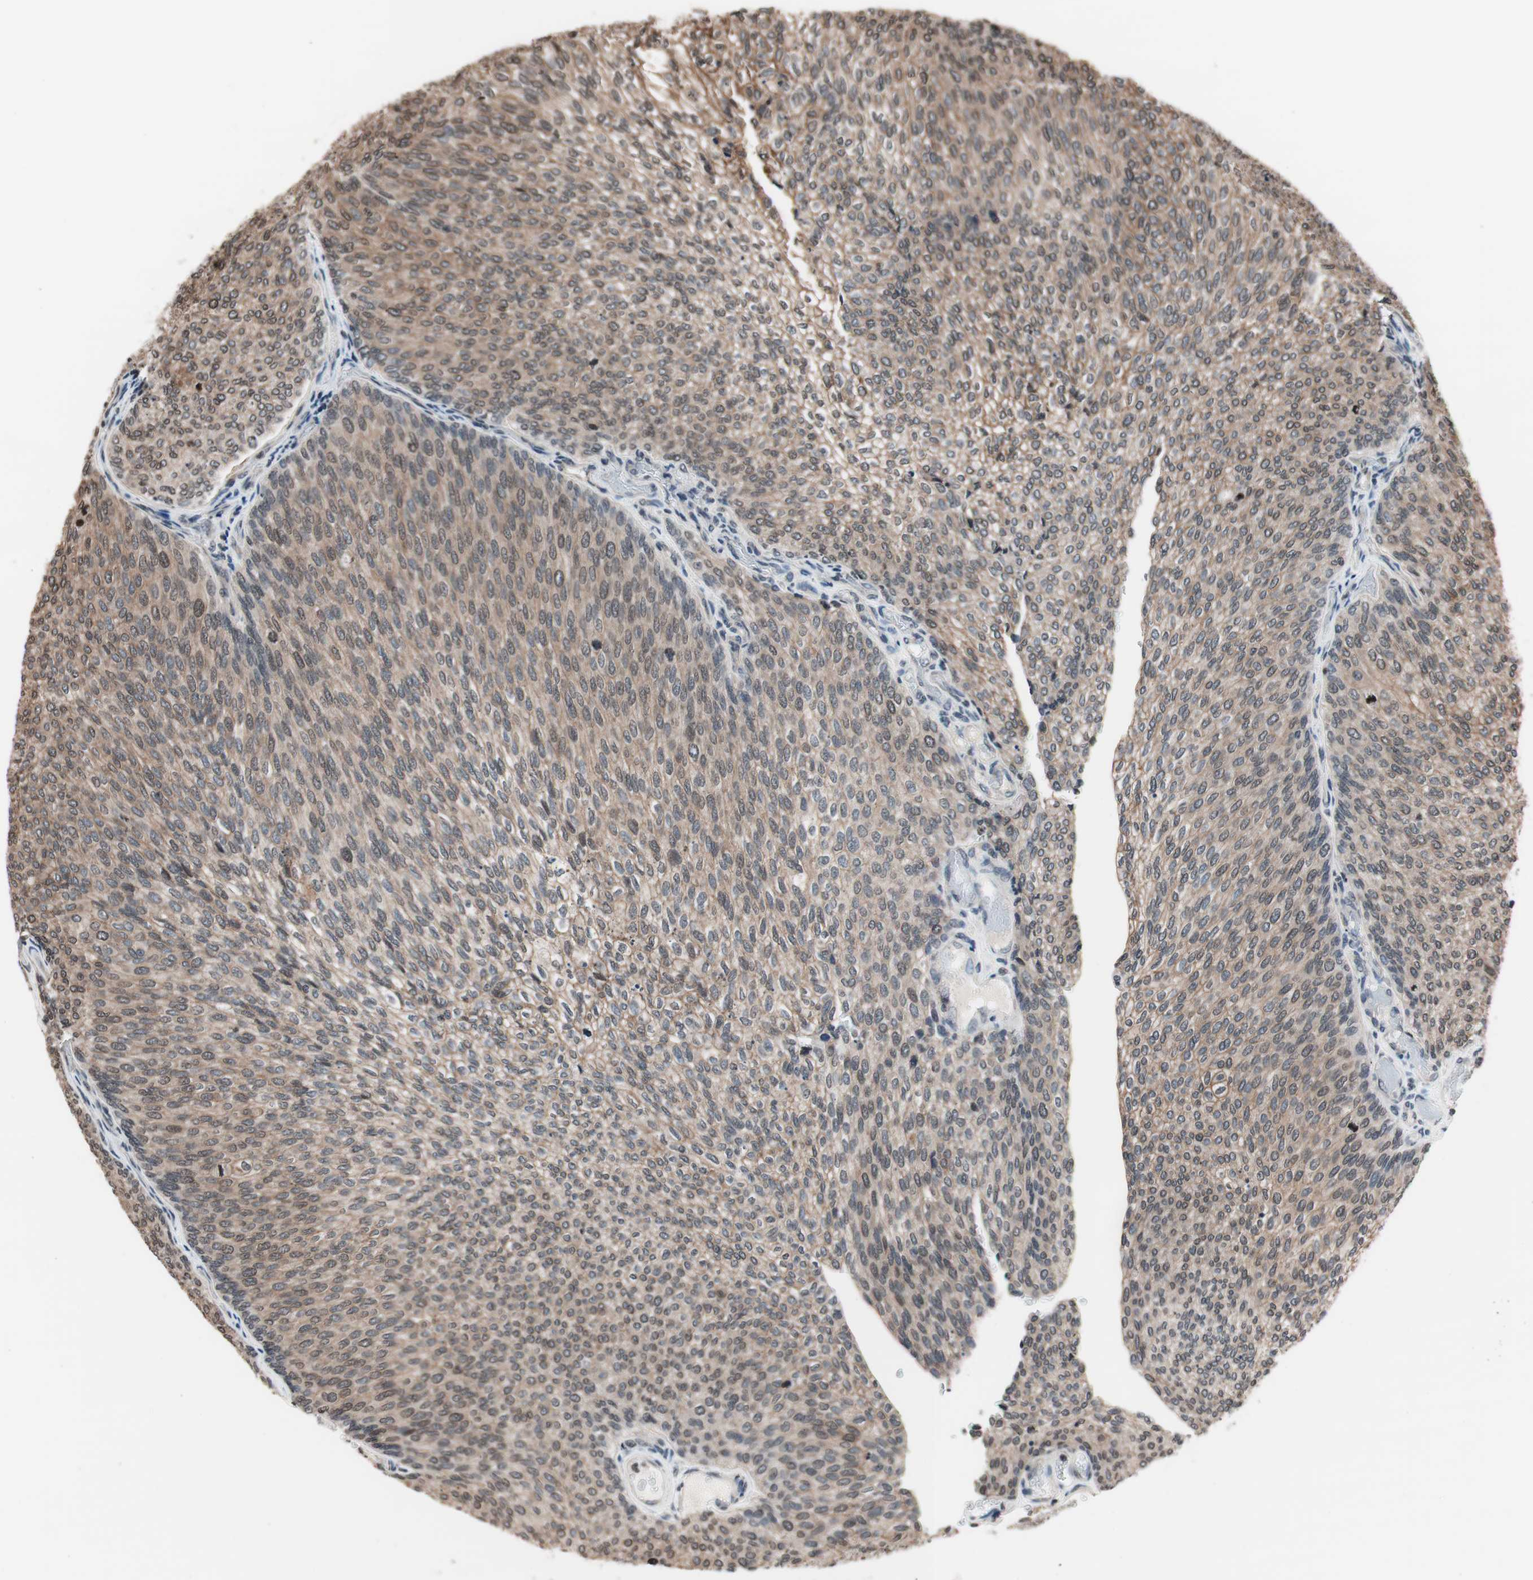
{"staining": {"intensity": "weak", "quantity": ">75%", "location": "cytoplasmic/membranous"}, "tissue": "urothelial cancer", "cell_type": "Tumor cells", "image_type": "cancer", "snomed": [{"axis": "morphology", "description": "Urothelial carcinoma, Low grade"}, {"axis": "topography", "description": "Urinary bladder"}], "caption": "Protein expression analysis of human urothelial cancer reveals weak cytoplasmic/membranous staining in approximately >75% of tumor cells.", "gene": "RFC1", "patient": {"sex": "female", "age": 79}}